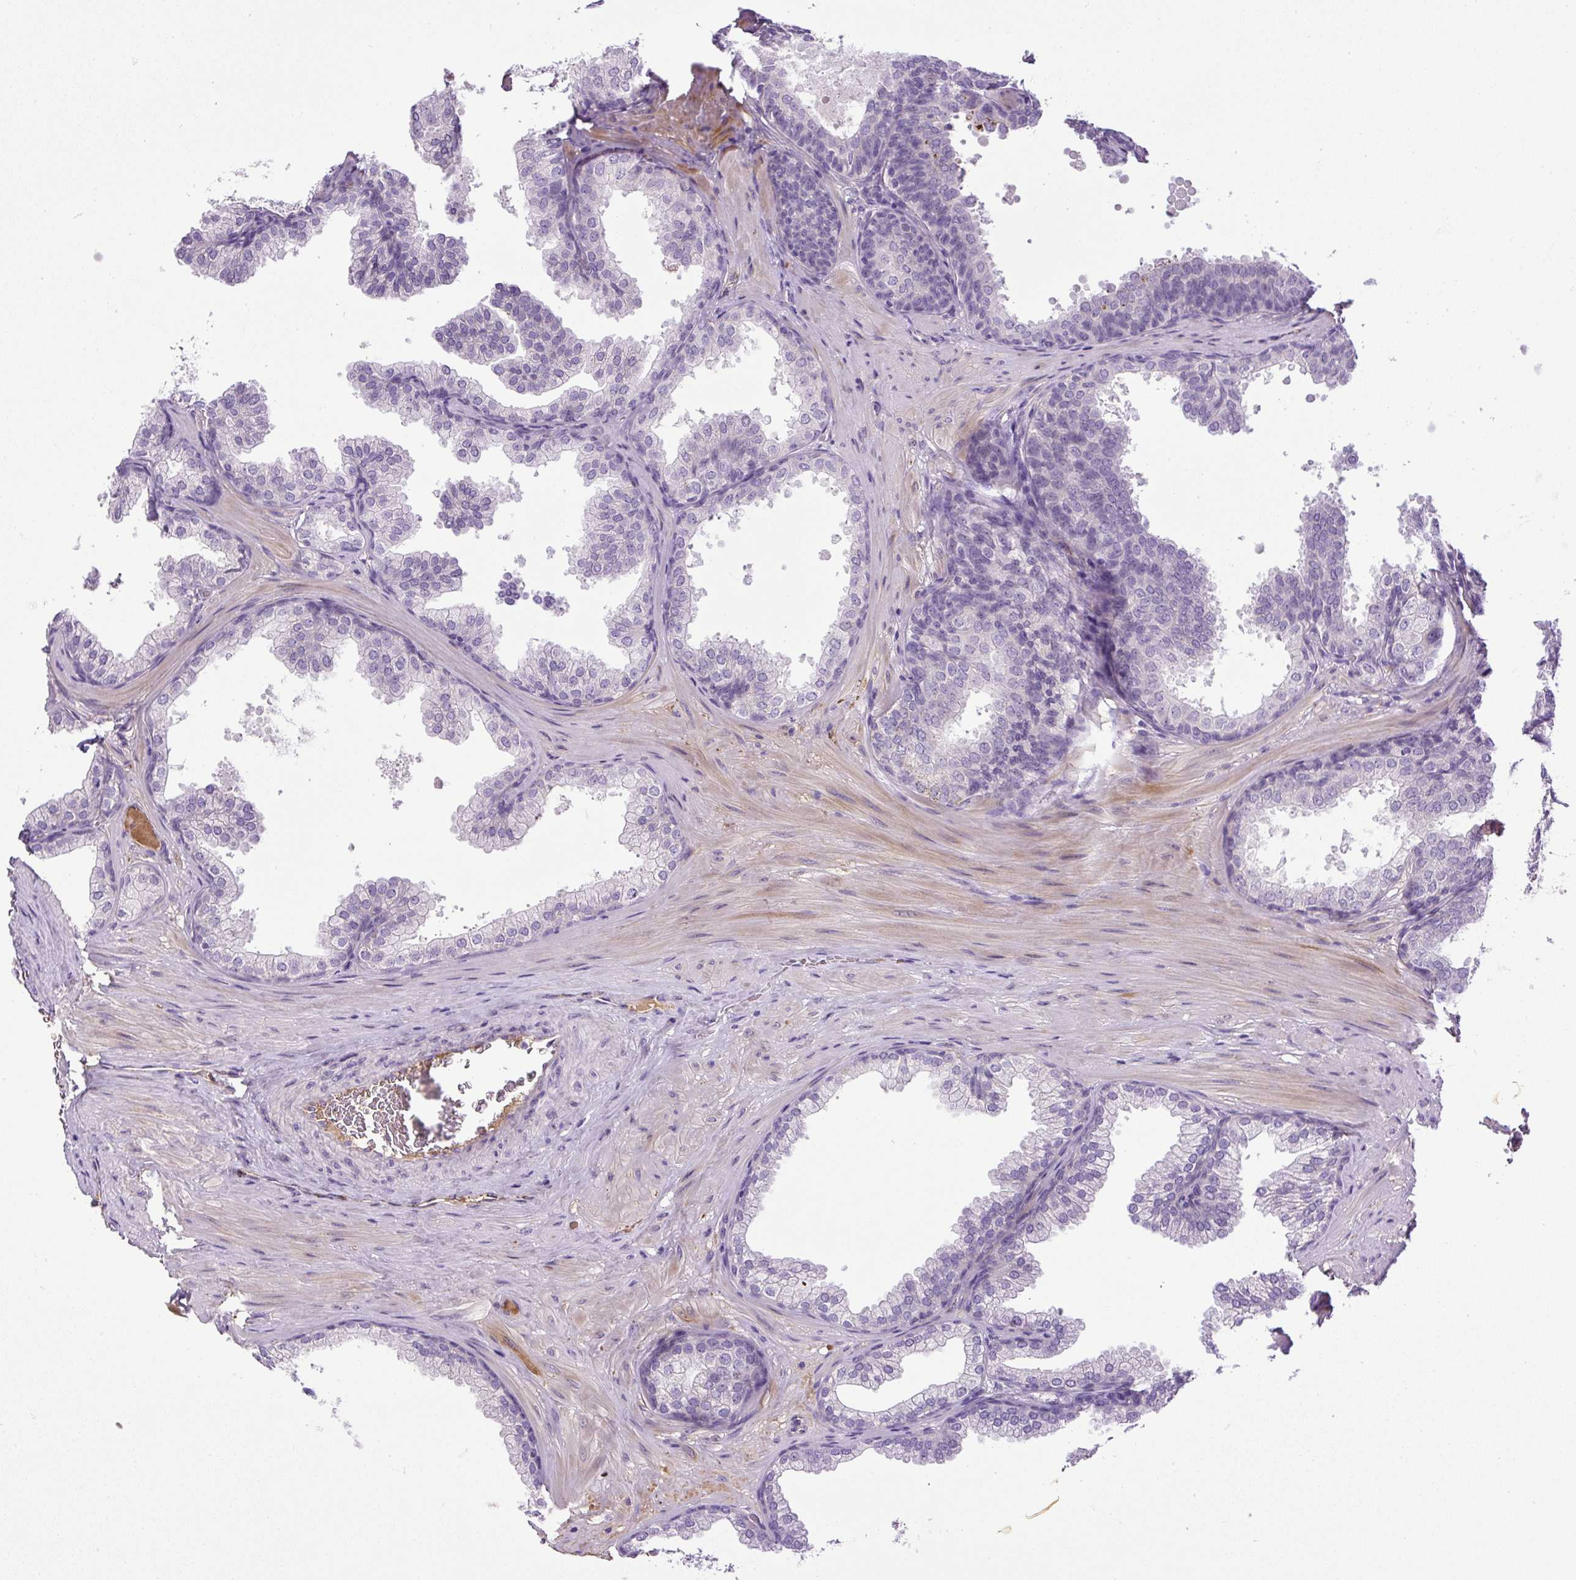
{"staining": {"intensity": "negative", "quantity": "none", "location": "none"}, "tissue": "prostate", "cell_type": "Glandular cells", "image_type": "normal", "snomed": [{"axis": "morphology", "description": "Normal tissue, NOS"}, {"axis": "topography", "description": "Prostate"}], "caption": "Prostate was stained to show a protein in brown. There is no significant expression in glandular cells. (DAB IHC with hematoxylin counter stain).", "gene": "LEFTY1", "patient": {"sex": "male", "age": 37}}